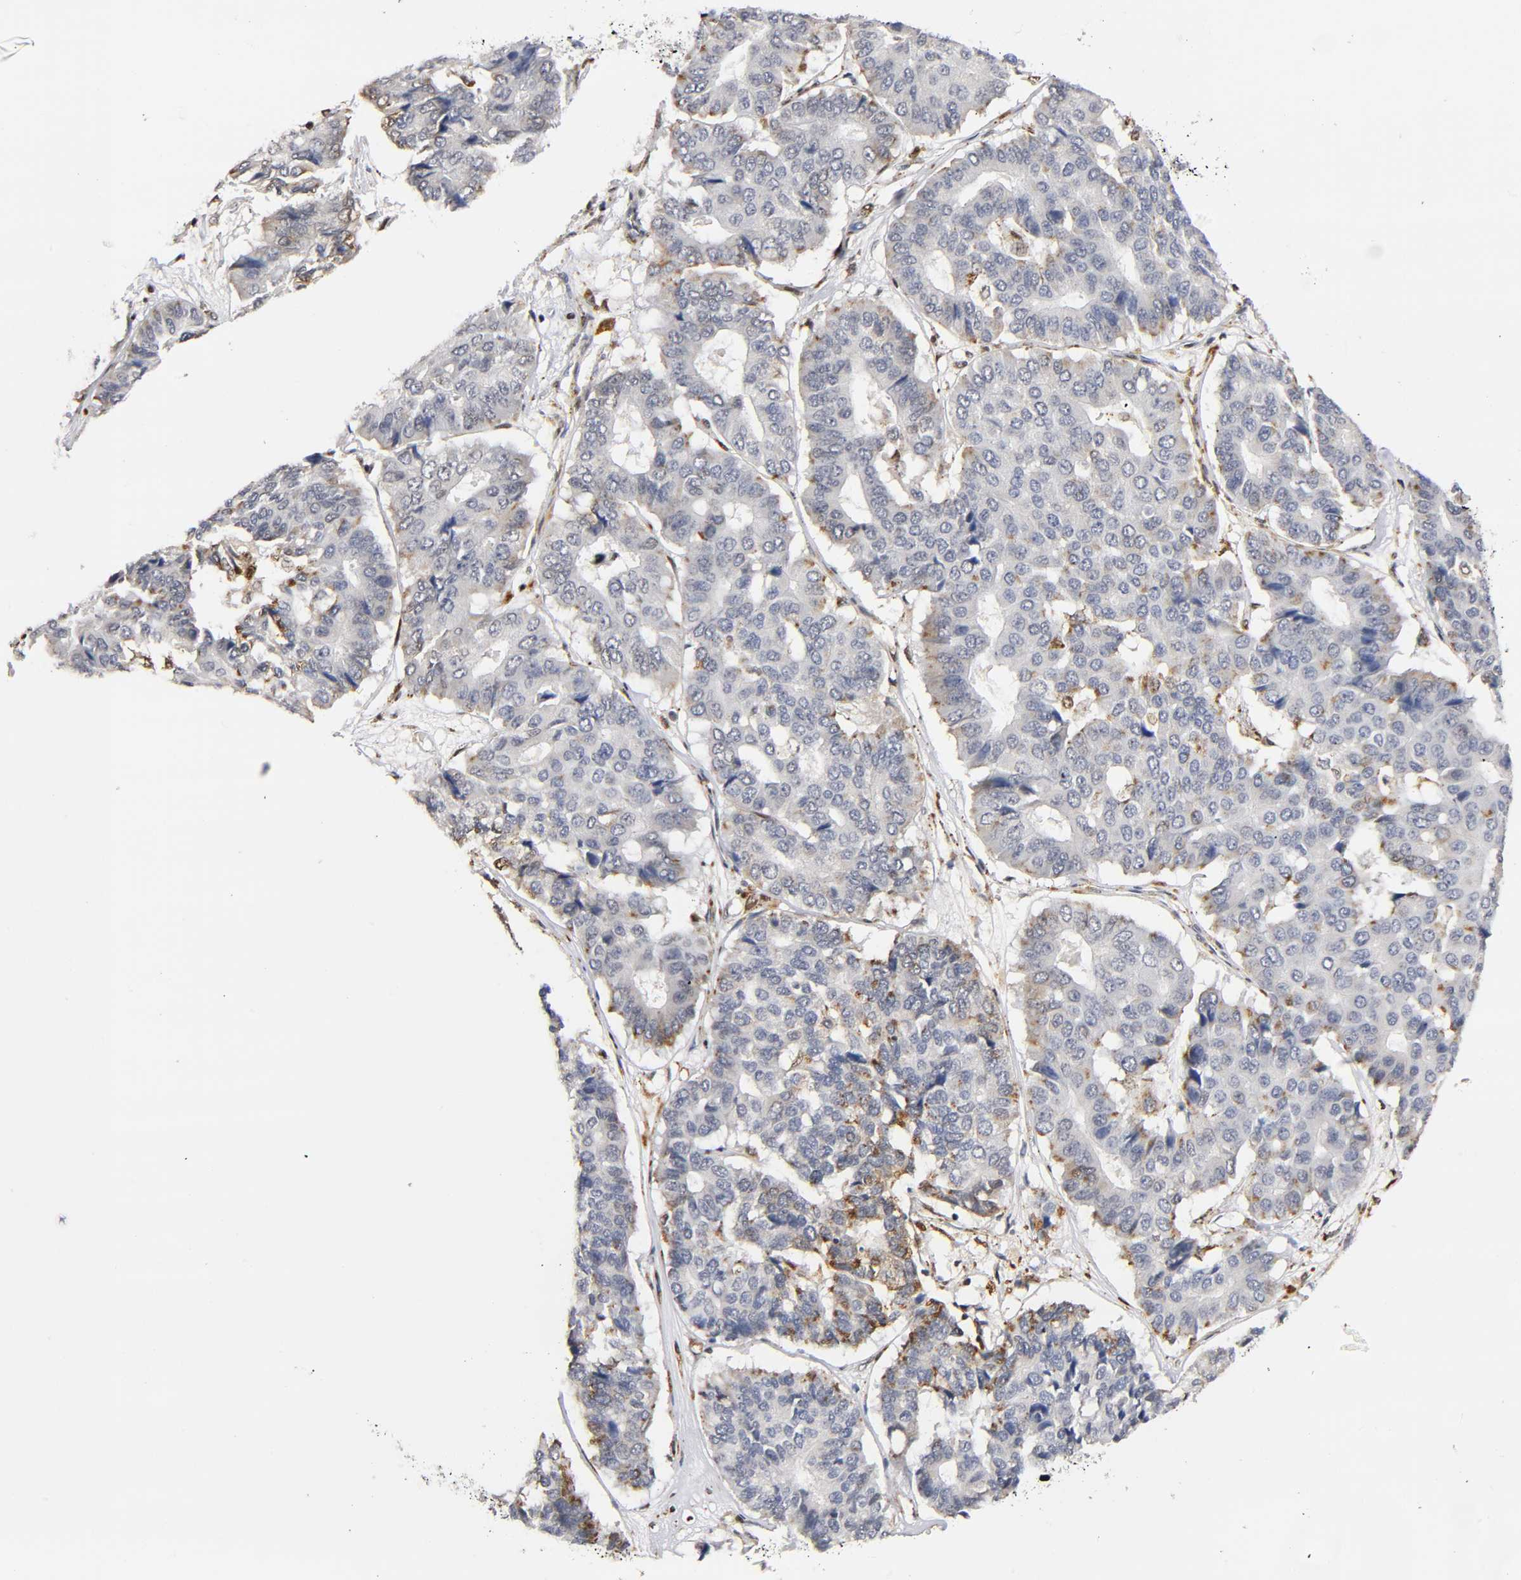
{"staining": {"intensity": "weak", "quantity": "25%-75%", "location": "cytoplasmic/membranous"}, "tissue": "pancreatic cancer", "cell_type": "Tumor cells", "image_type": "cancer", "snomed": [{"axis": "morphology", "description": "Adenocarcinoma, NOS"}, {"axis": "topography", "description": "Pancreas"}], "caption": "Immunohistochemistry staining of pancreatic cancer (adenocarcinoma), which displays low levels of weak cytoplasmic/membranous positivity in approximately 25%-75% of tumor cells indicating weak cytoplasmic/membranous protein expression. The staining was performed using DAB (3,3'-diaminobenzidine) (brown) for protein detection and nuclei were counterstained in hematoxylin (blue).", "gene": "RUNX1", "patient": {"sex": "male", "age": 50}}